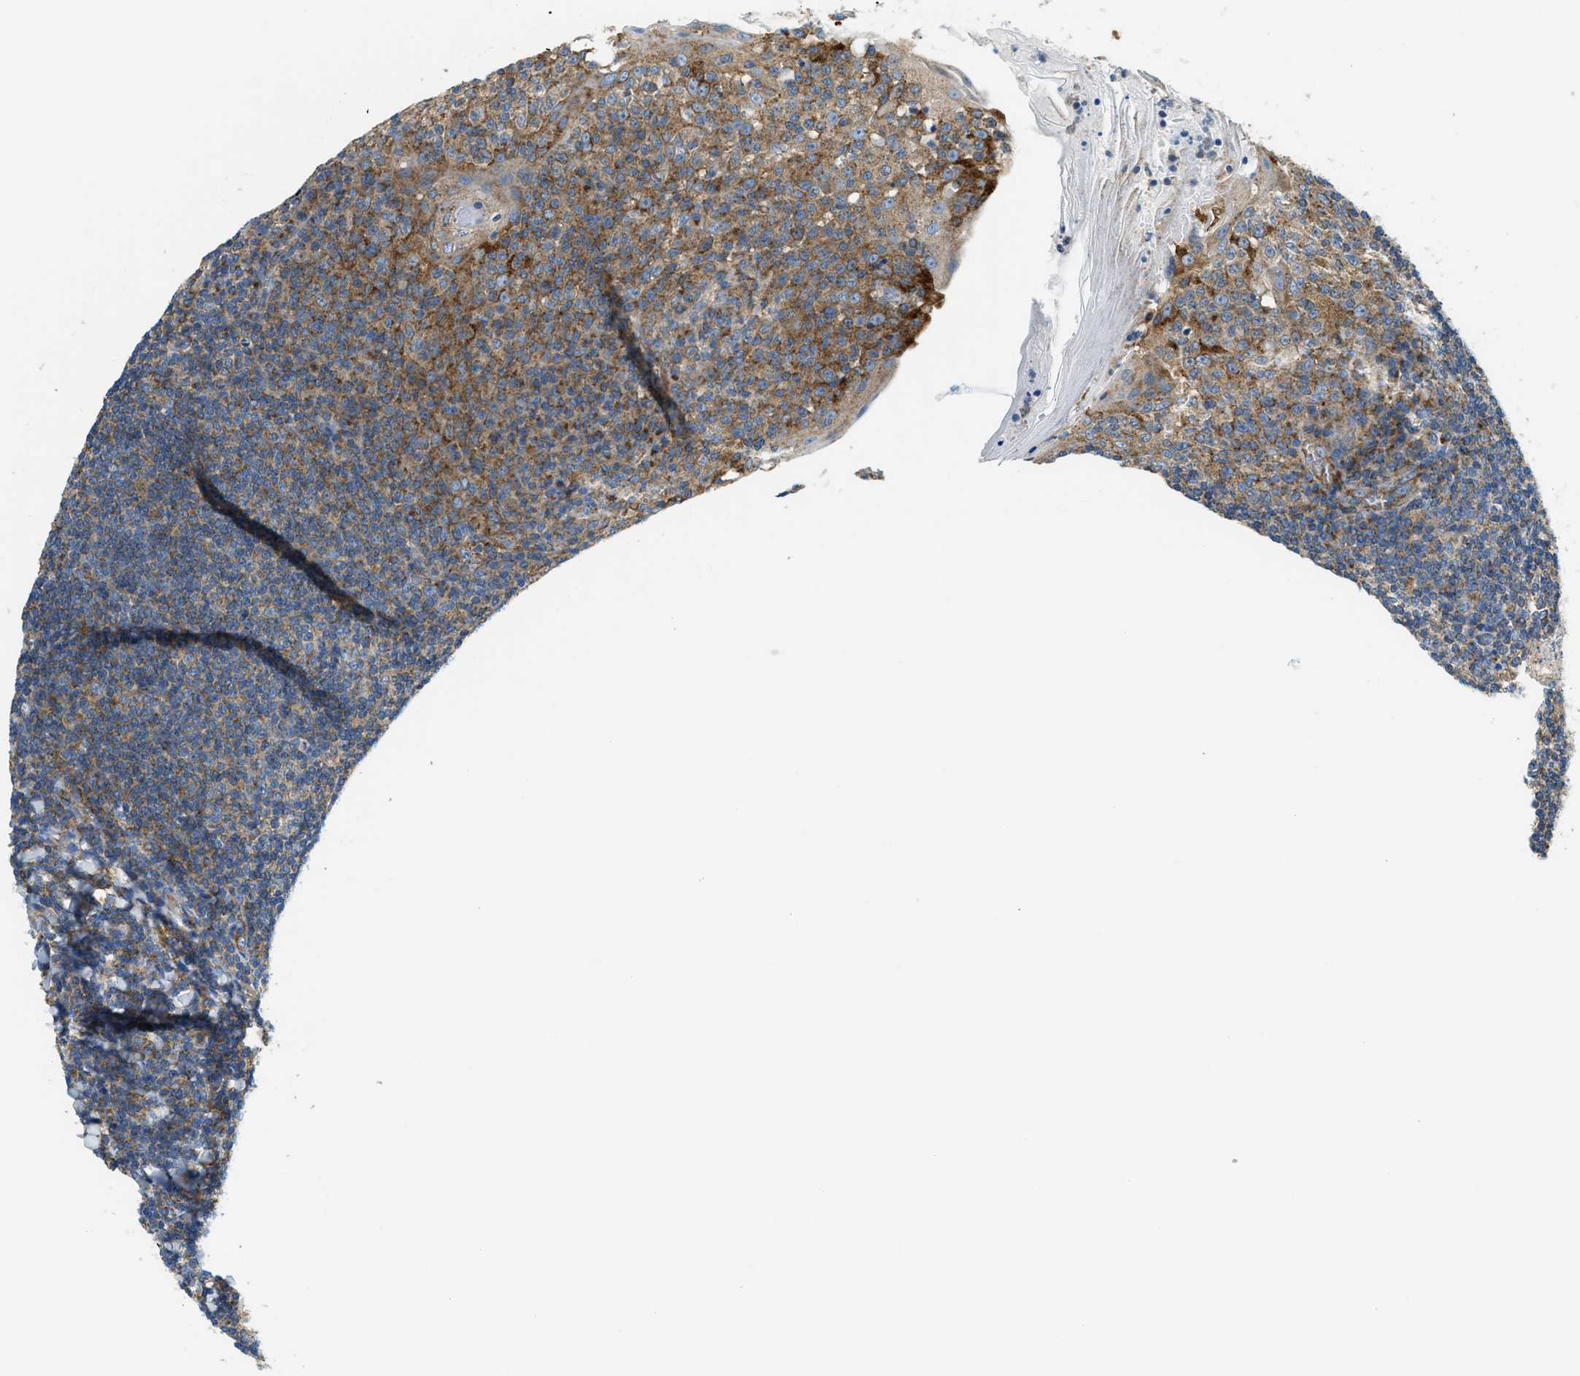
{"staining": {"intensity": "moderate", "quantity": ">75%", "location": "cytoplasmic/membranous"}, "tissue": "tonsil", "cell_type": "Germinal center cells", "image_type": "normal", "snomed": [{"axis": "morphology", "description": "Normal tissue, NOS"}, {"axis": "topography", "description": "Tonsil"}], "caption": "A micrograph of tonsil stained for a protein reveals moderate cytoplasmic/membranous brown staining in germinal center cells. (brown staining indicates protein expression, while blue staining denotes nuclei).", "gene": "AP2B1", "patient": {"sex": "male", "age": 31}}